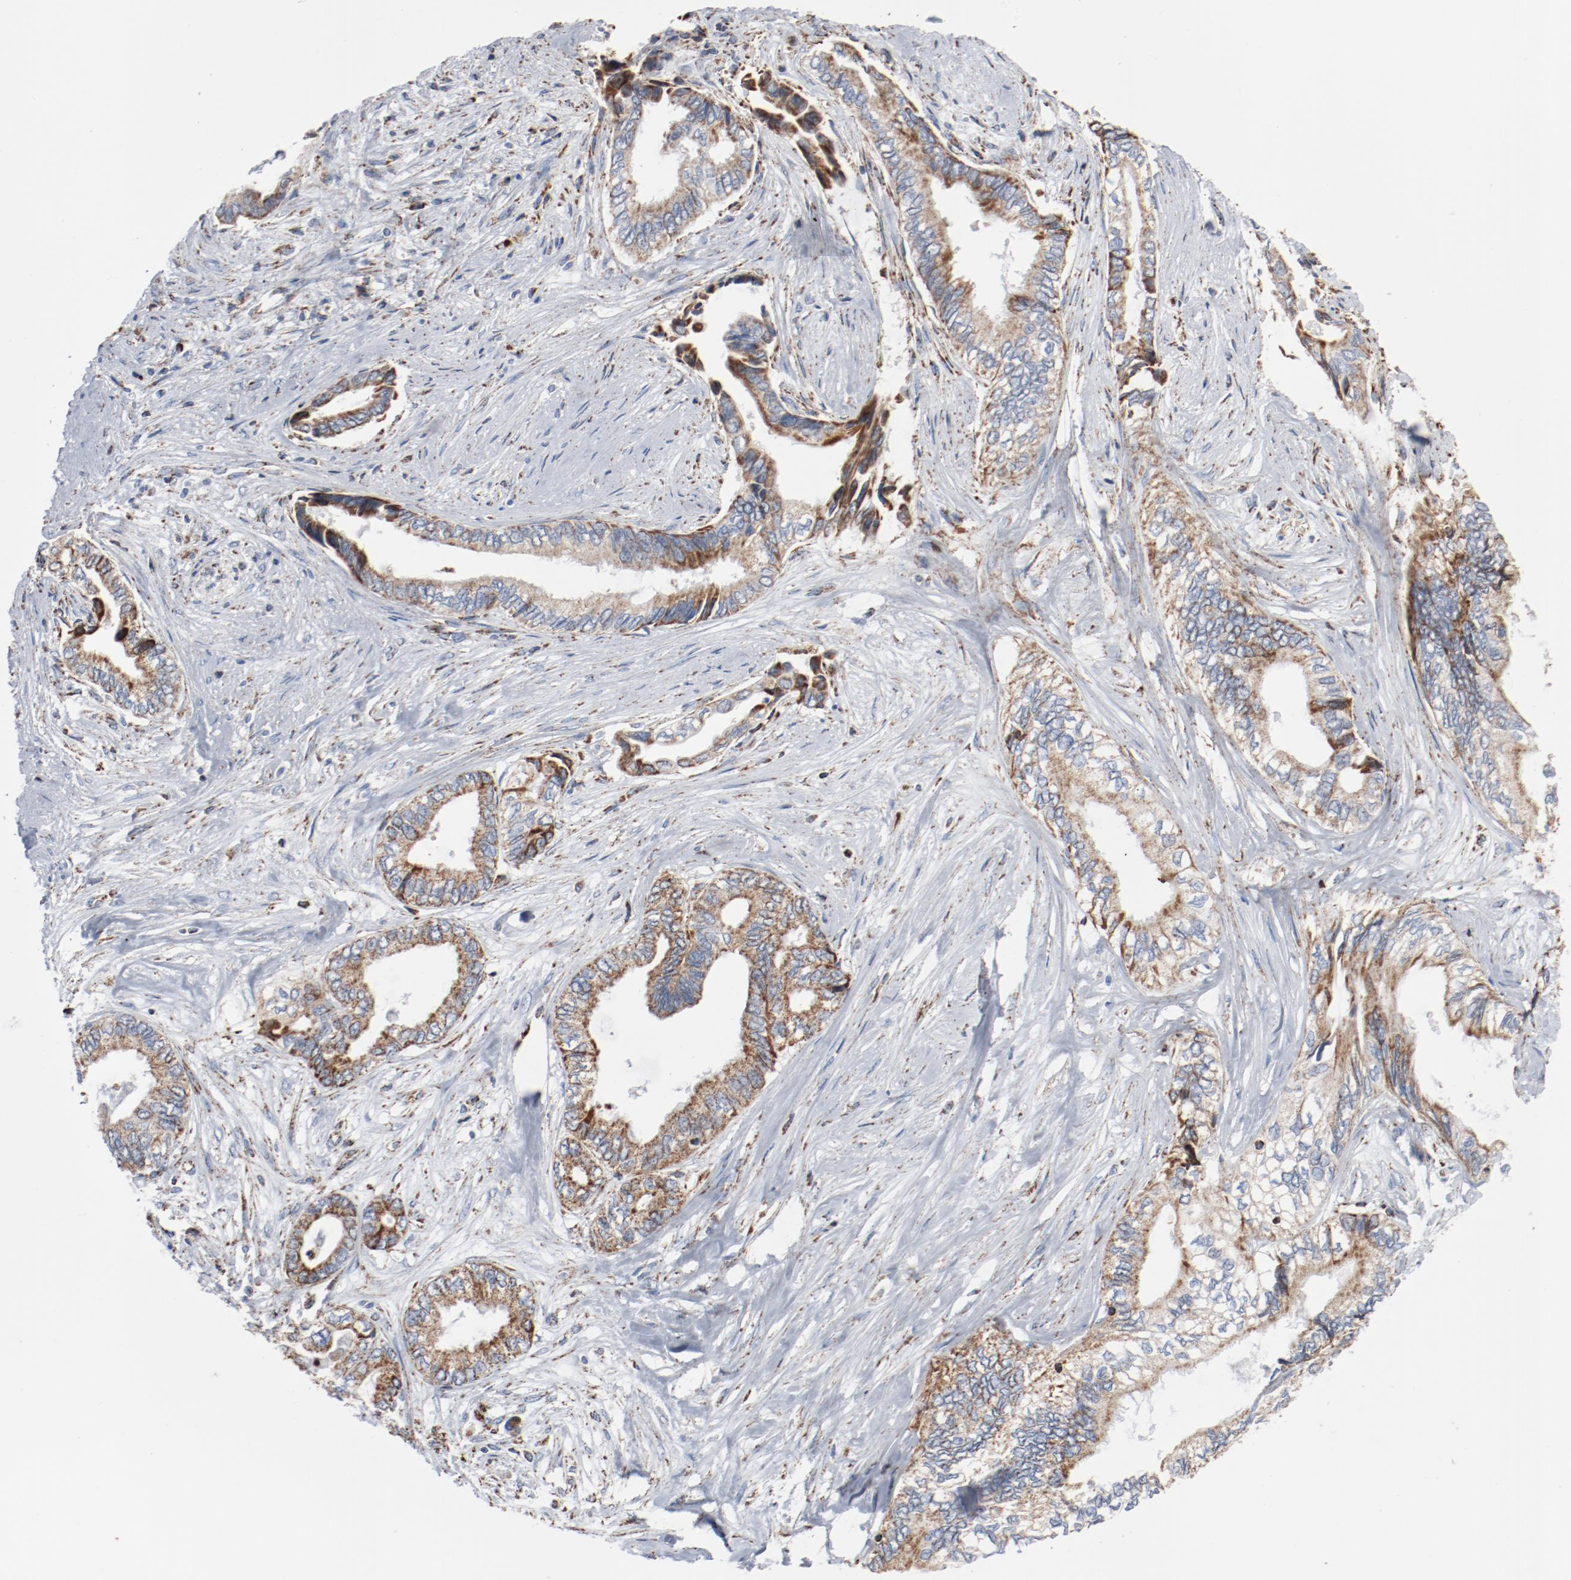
{"staining": {"intensity": "moderate", "quantity": ">75%", "location": "cytoplasmic/membranous"}, "tissue": "pancreatic cancer", "cell_type": "Tumor cells", "image_type": "cancer", "snomed": [{"axis": "morphology", "description": "Adenocarcinoma, NOS"}, {"axis": "topography", "description": "Pancreas"}], "caption": "Pancreatic cancer (adenocarcinoma) tissue demonstrates moderate cytoplasmic/membranous expression in about >75% of tumor cells, visualized by immunohistochemistry.", "gene": "NDUFB8", "patient": {"sex": "female", "age": 66}}